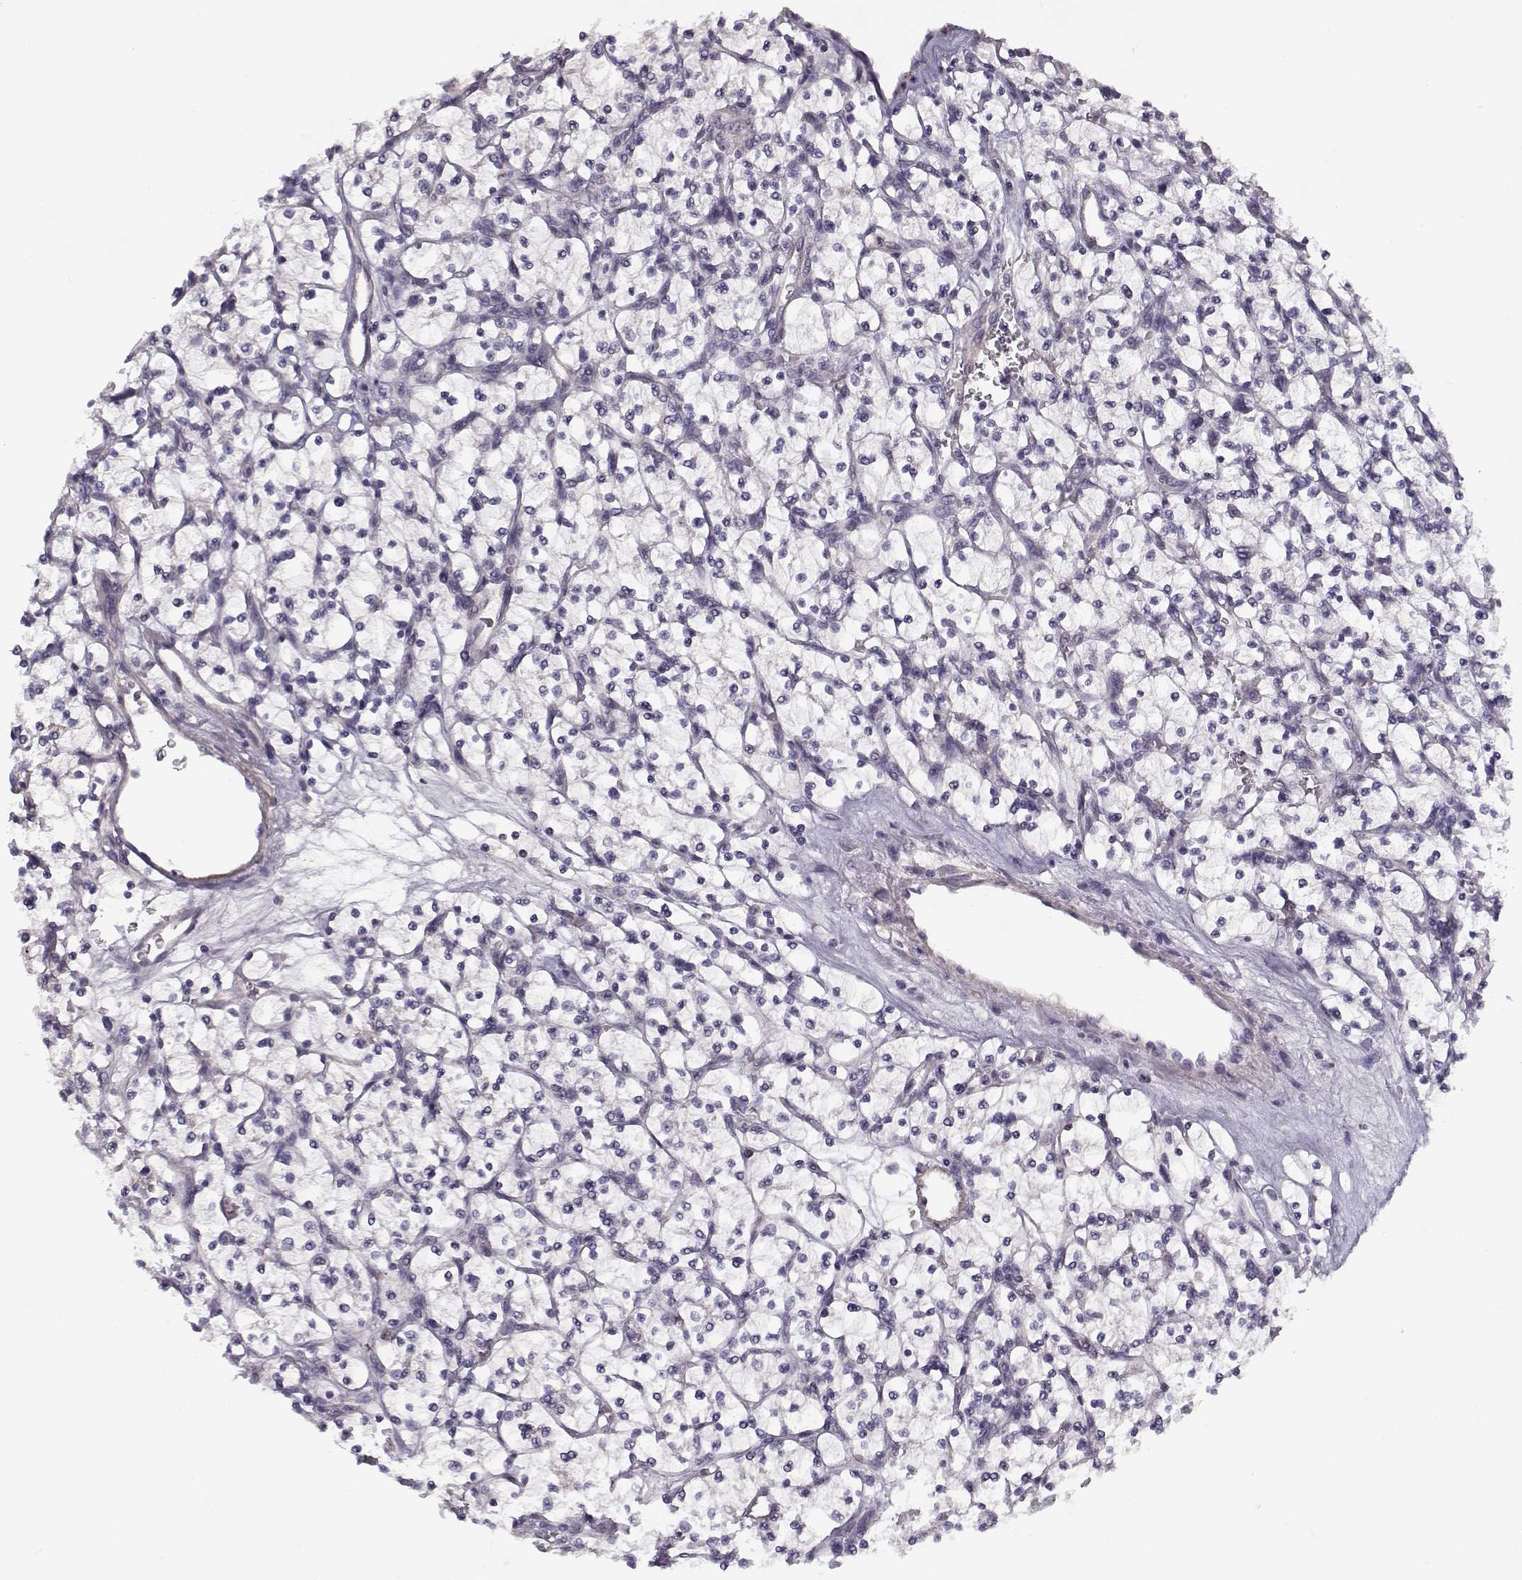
{"staining": {"intensity": "negative", "quantity": "none", "location": "none"}, "tissue": "renal cancer", "cell_type": "Tumor cells", "image_type": "cancer", "snomed": [{"axis": "morphology", "description": "Adenocarcinoma, NOS"}, {"axis": "topography", "description": "Kidney"}], "caption": "Immunohistochemical staining of adenocarcinoma (renal) displays no significant positivity in tumor cells.", "gene": "TMEM145", "patient": {"sex": "female", "age": 64}}